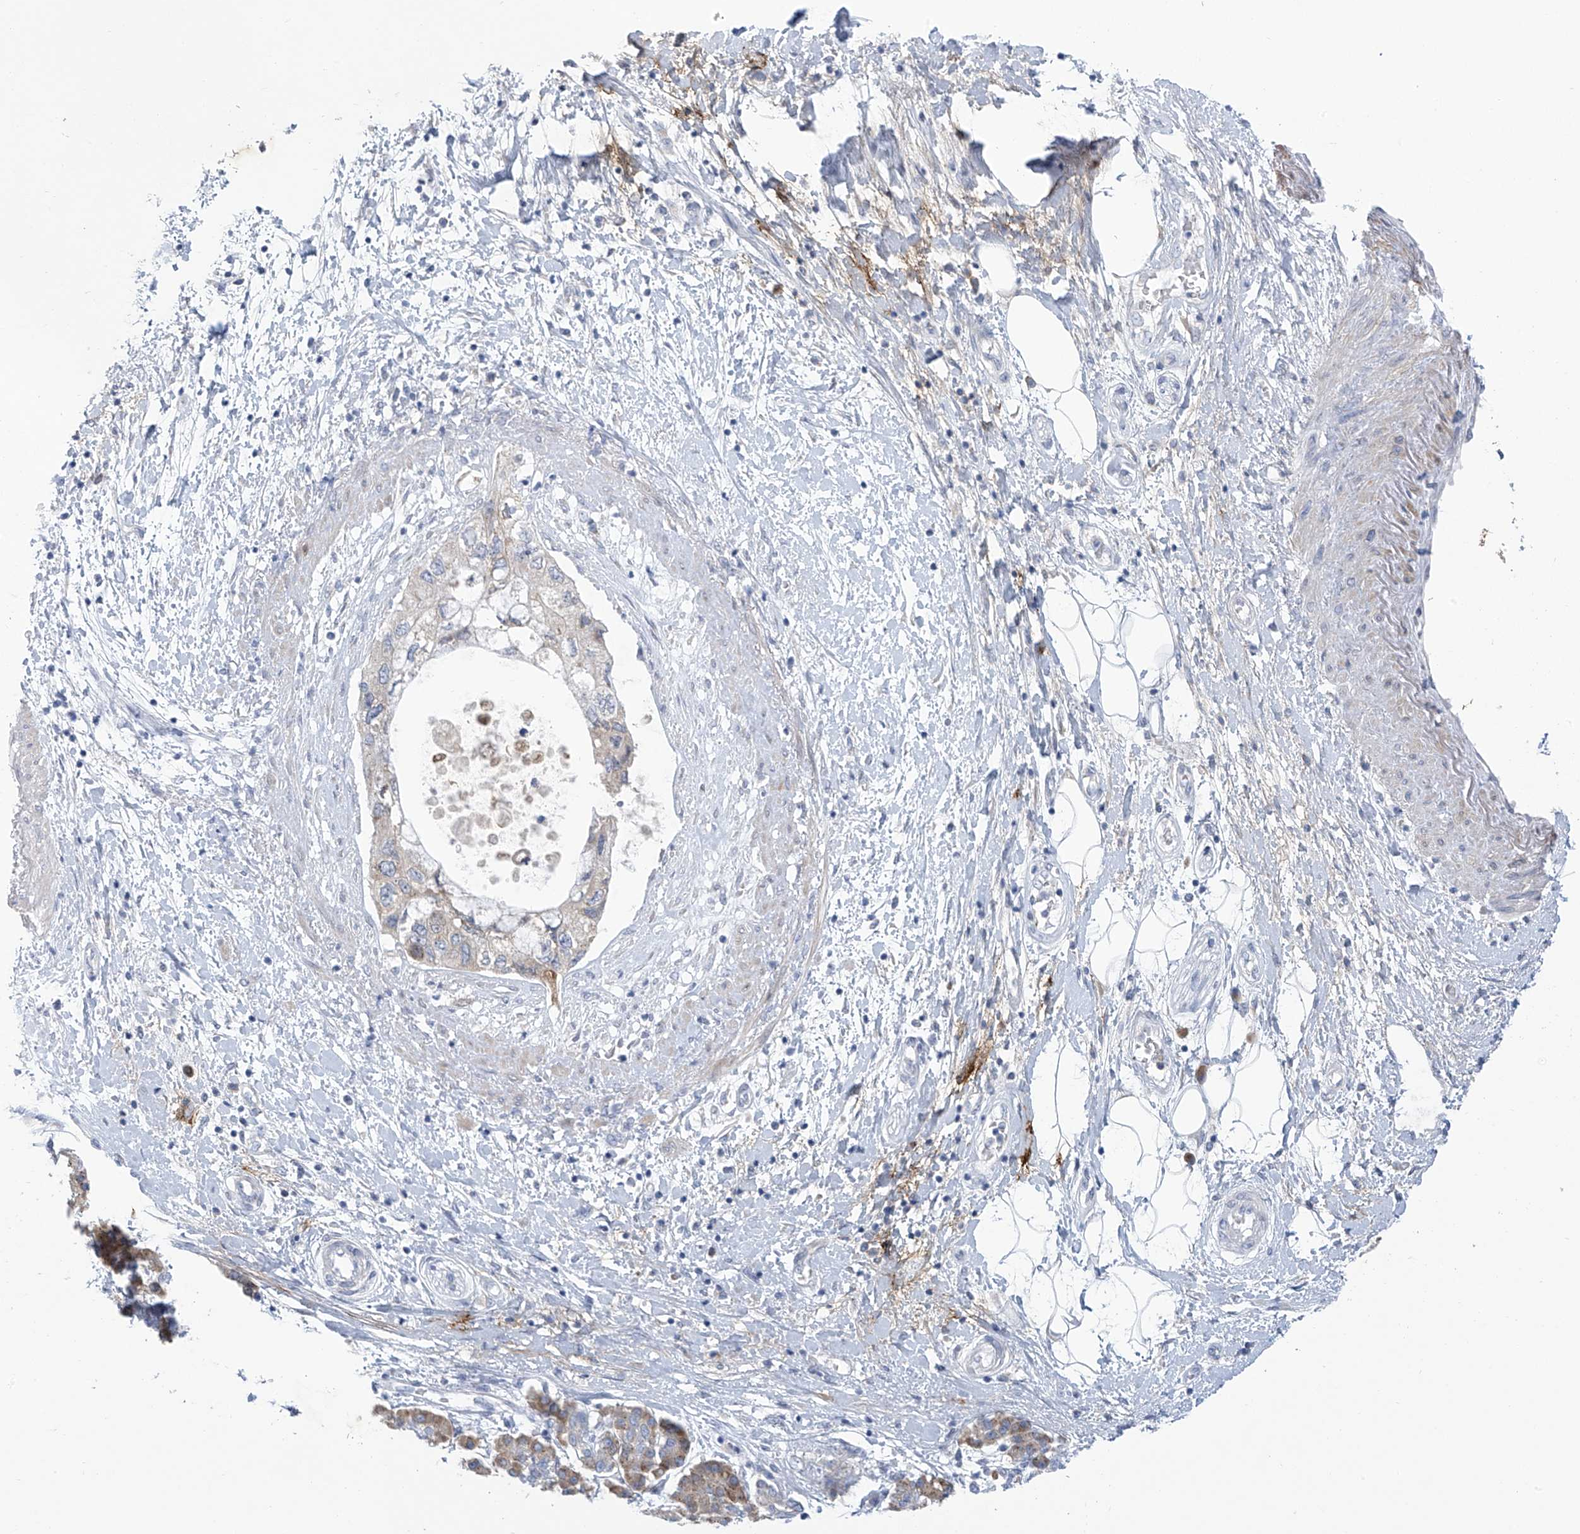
{"staining": {"intensity": "negative", "quantity": "none", "location": "none"}, "tissue": "pancreatic cancer", "cell_type": "Tumor cells", "image_type": "cancer", "snomed": [{"axis": "morphology", "description": "Adenocarcinoma, NOS"}, {"axis": "topography", "description": "Pancreas"}], "caption": "This is a photomicrograph of IHC staining of adenocarcinoma (pancreatic), which shows no staining in tumor cells.", "gene": "SLCO4A1", "patient": {"sex": "female", "age": 73}}